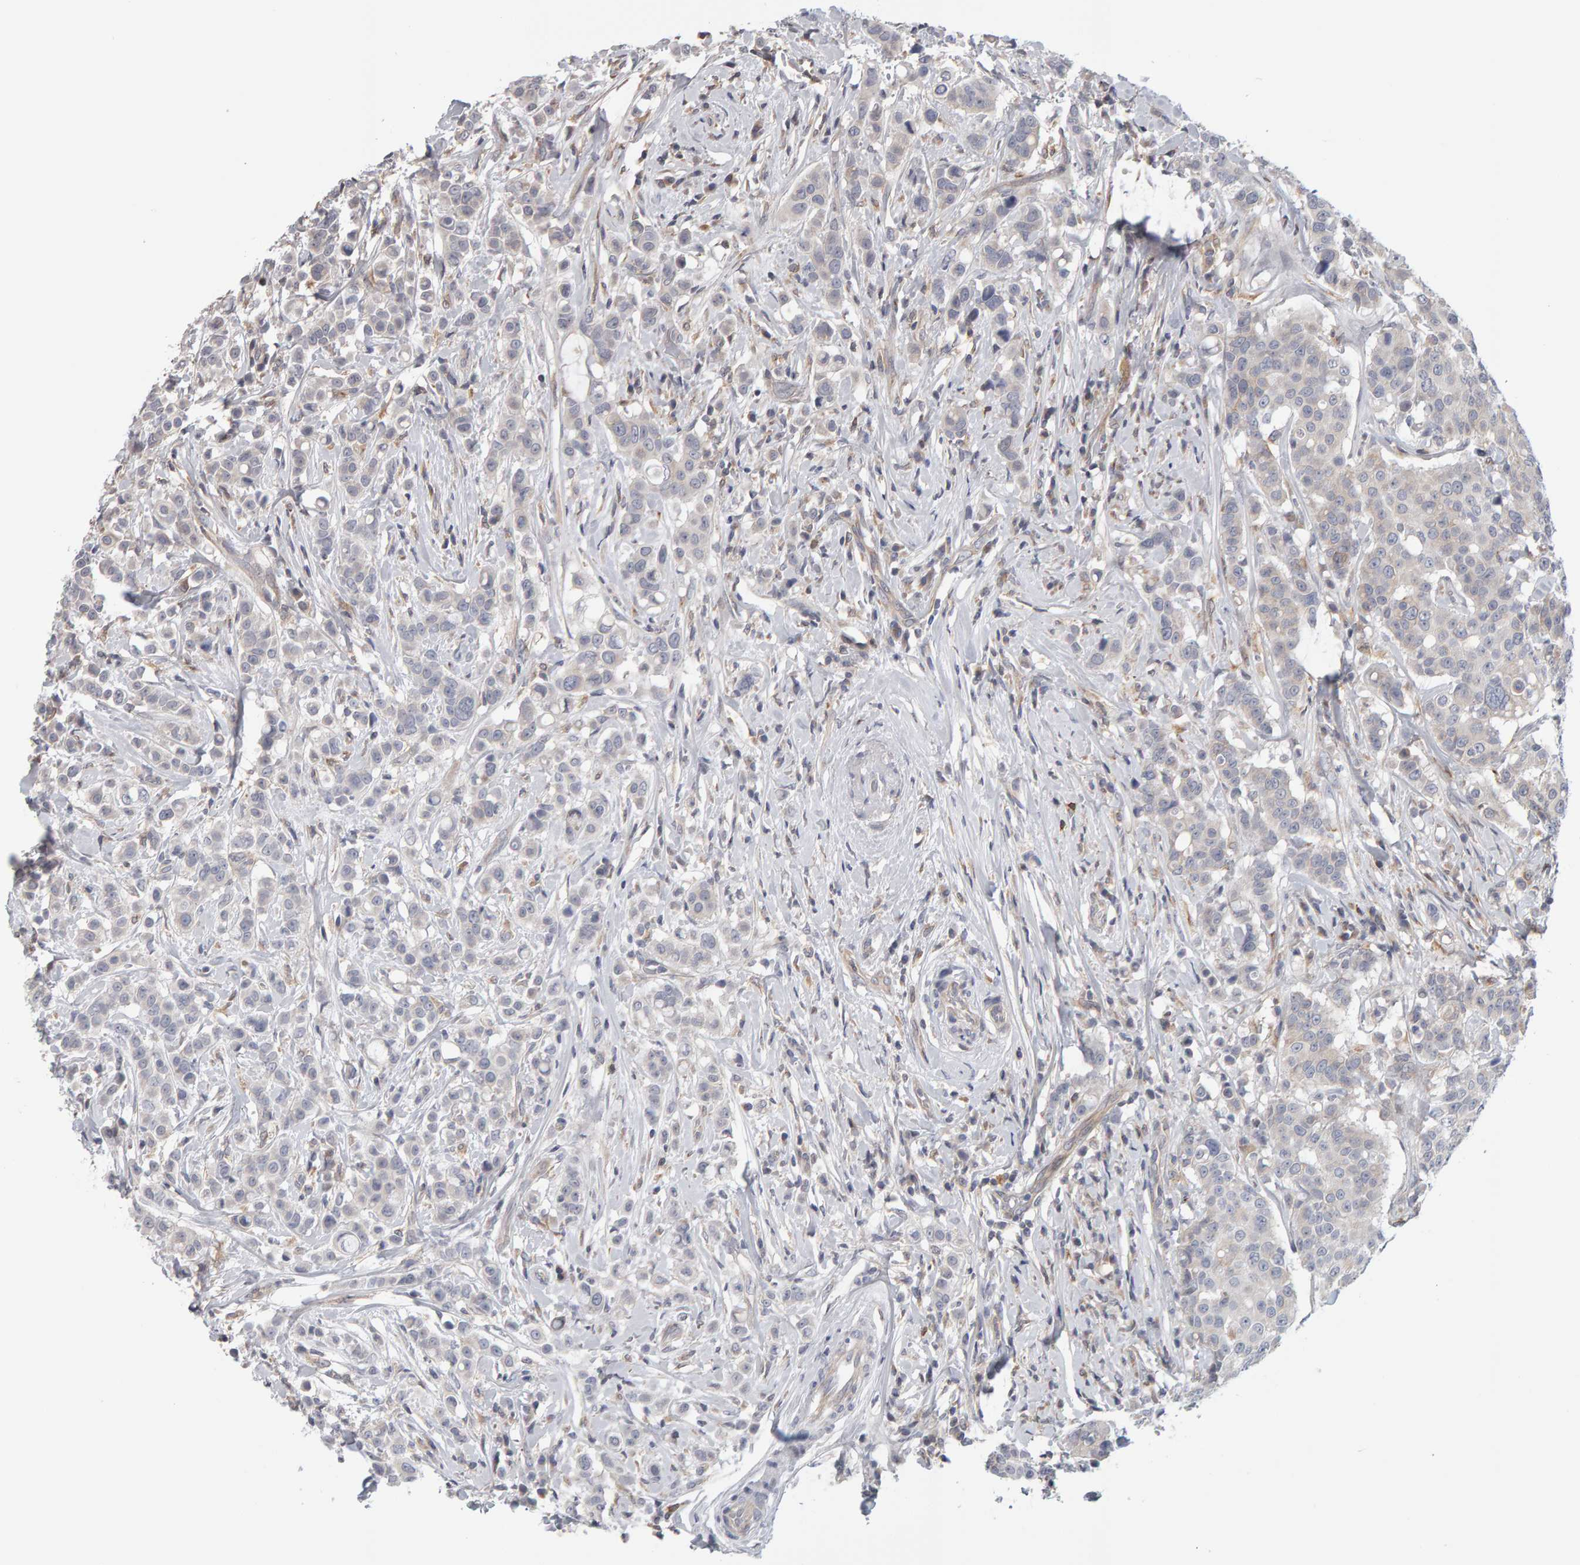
{"staining": {"intensity": "negative", "quantity": "none", "location": "none"}, "tissue": "breast cancer", "cell_type": "Tumor cells", "image_type": "cancer", "snomed": [{"axis": "morphology", "description": "Duct carcinoma"}, {"axis": "topography", "description": "Breast"}], "caption": "Micrograph shows no significant protein expression in tumor cells of breast cancer (invasive ductal carcinoma). Brightfield microscopy of IHC stained with DAB (3,3'-diaminobenzidine) (brown) and hematoxylin (blue), captured at high magnification.", "gene": "MSRA", "patient": {"sex": "female", "age": 27}}